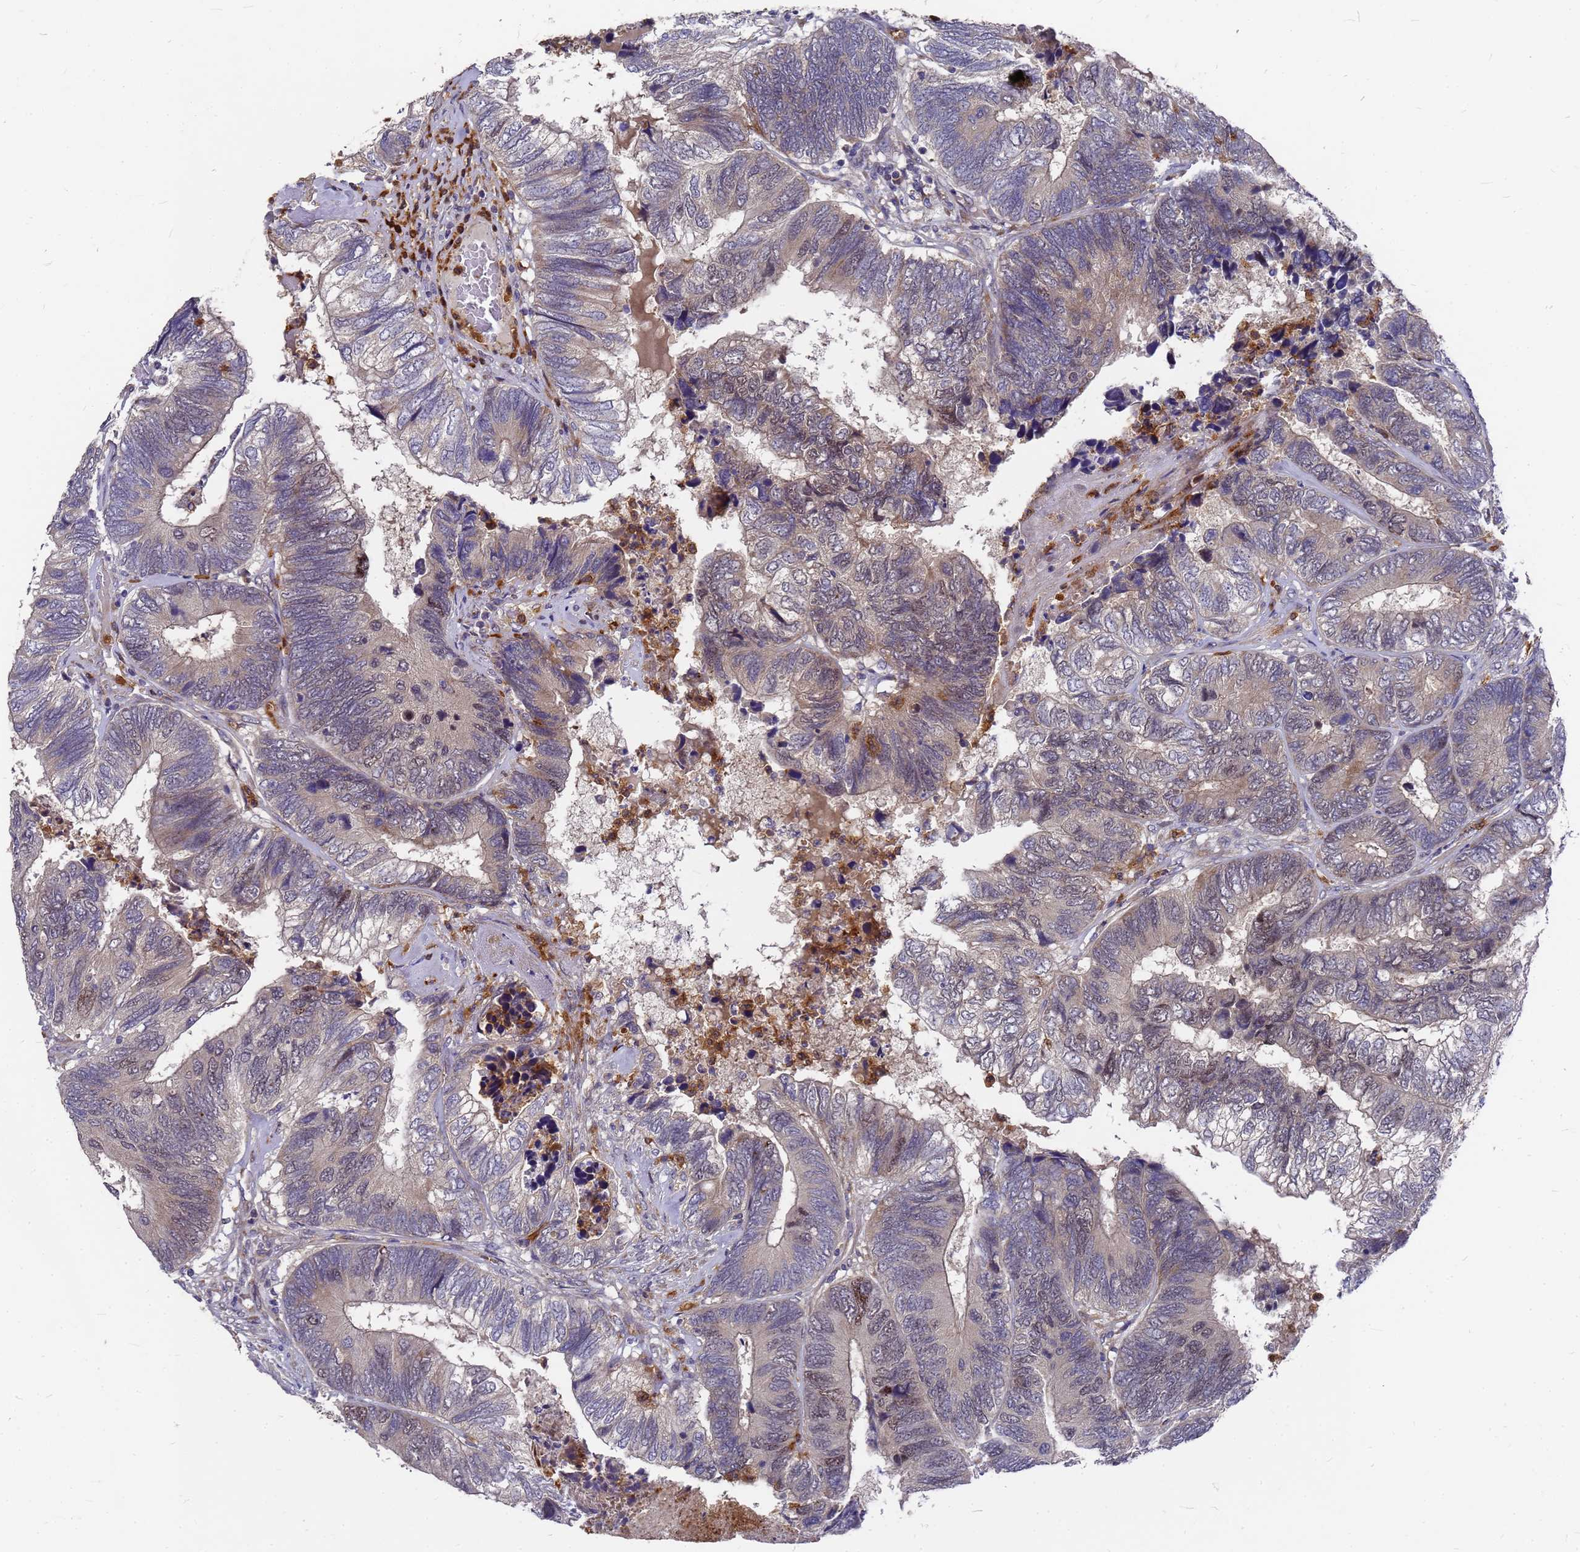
{"staining": {"intensity": "weak", "quantity": "25%-75%", "location": "cytoplasmic/membranous"}, "tissue": "colorectal cancer", "cell_type": "Tumor cells", "image_type": "cancer", "snomed": [{"axis": "morphology", "description": "Adenocarcinoma, NOS"}, {"axis": "topography", "description": "Colon"}], "caption": "Tumor cells exhibit weak cytoplasmic/membranous positivity in approximately 25%-75% of cells in colorectal adenocarcinoma. (DAB (3,3'-diaminobenzidine) IHC, brown staining for protein, blue staining for nuclei).", "gene": "ZNF717", "patient": {"sex": "female", "age": 67}}